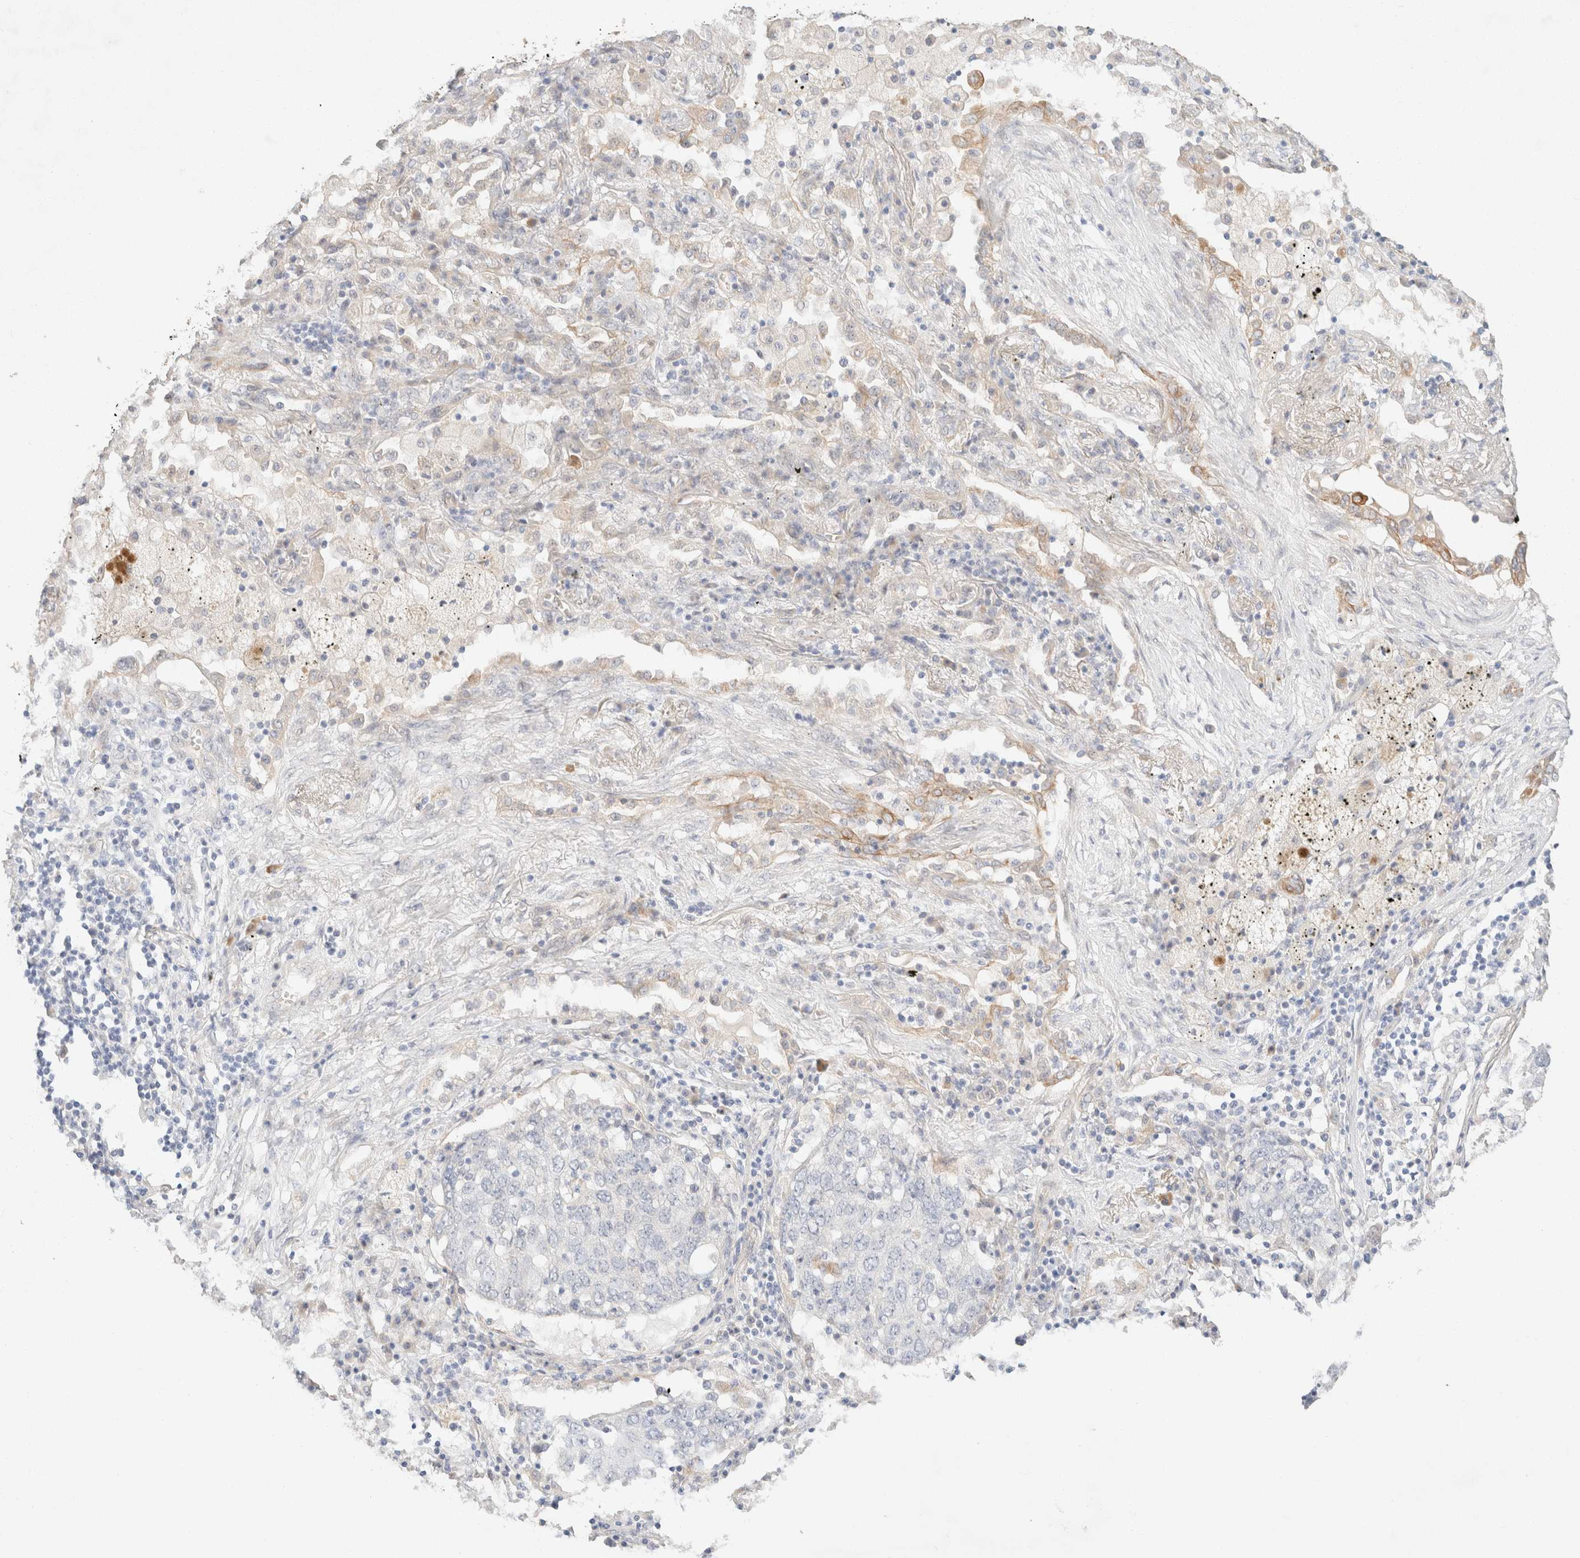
{"staining": {"intensity": "negative", "quantity": "none", "location": "none"}, "tissue": "lung cancer", "cell_type": "Tumor cells", "image_type": "cancer", "snomed": [{"axis": "morphology", "description": "Squamous cell carcinoma, NOS"}, {"axis": "topography", "description": "Lung"}], "caption": "The micrograph reveals no significant staining in tumor cells of lung squamous cell carcinoma.", "gene": "CSNK1E", "patient": {"sex": "female", "age": 63}}